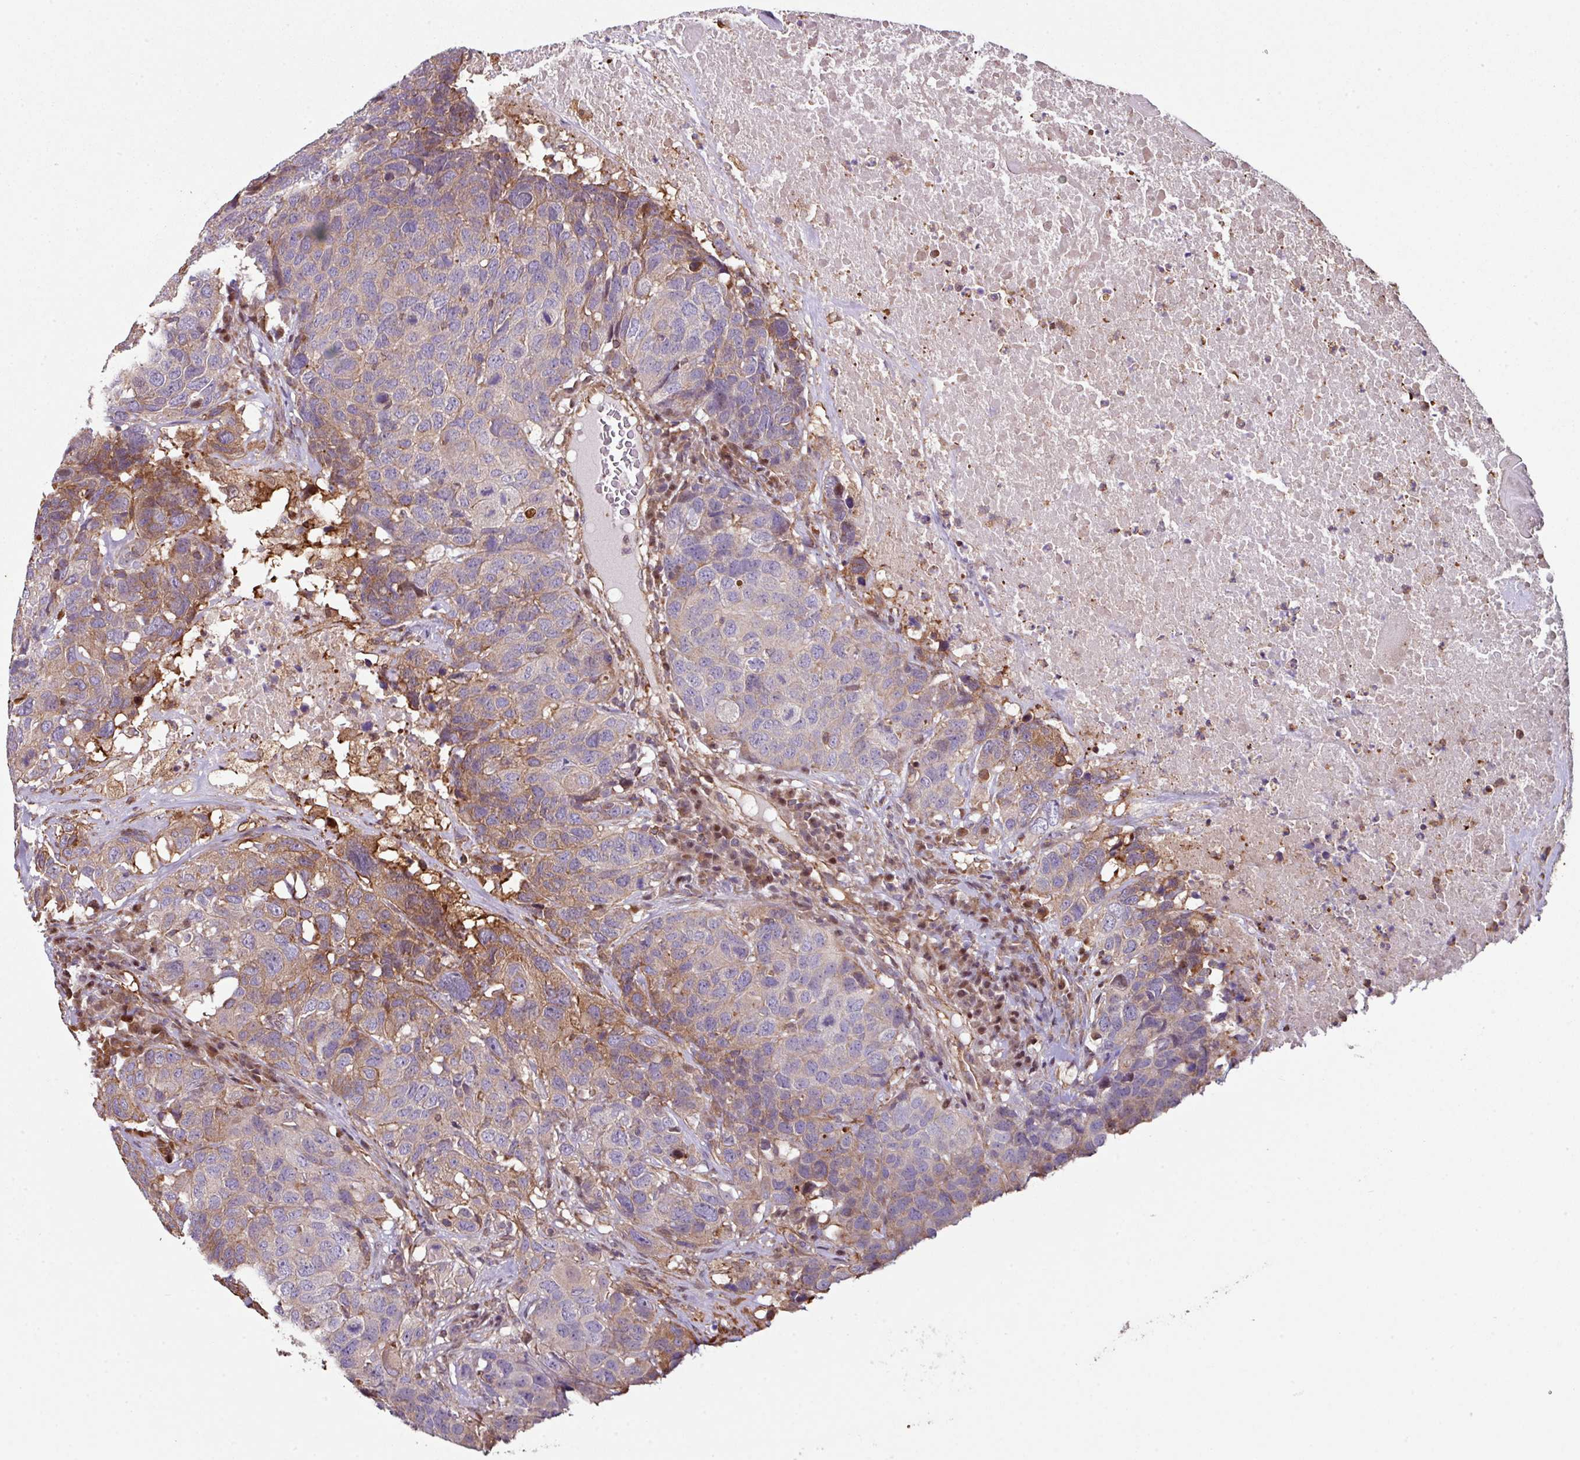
{"staining": {"intensity": "moderate", "quantity": "25%-75%", "location": "cytoplasmic/membranous"}, "tissue": "head and neck cancer", "cell_type": "Tumor cells", "image_type": "cancer", "snomed": [{"axis": "morphology", "description": "Squamous cell carcinoma, NOS"}, {"axis": "topography", "description": "Head-Neck"}], "caption": "DAB immunohistochemical staining of human squamous cell carcinoma (head and neck) exhibits moderate cytoplasmic/membranous protein positivity in approximately 25%-75% of tumor cells.", "gene": "ANO9", "patient": {"sex": "male", "age": 66}}